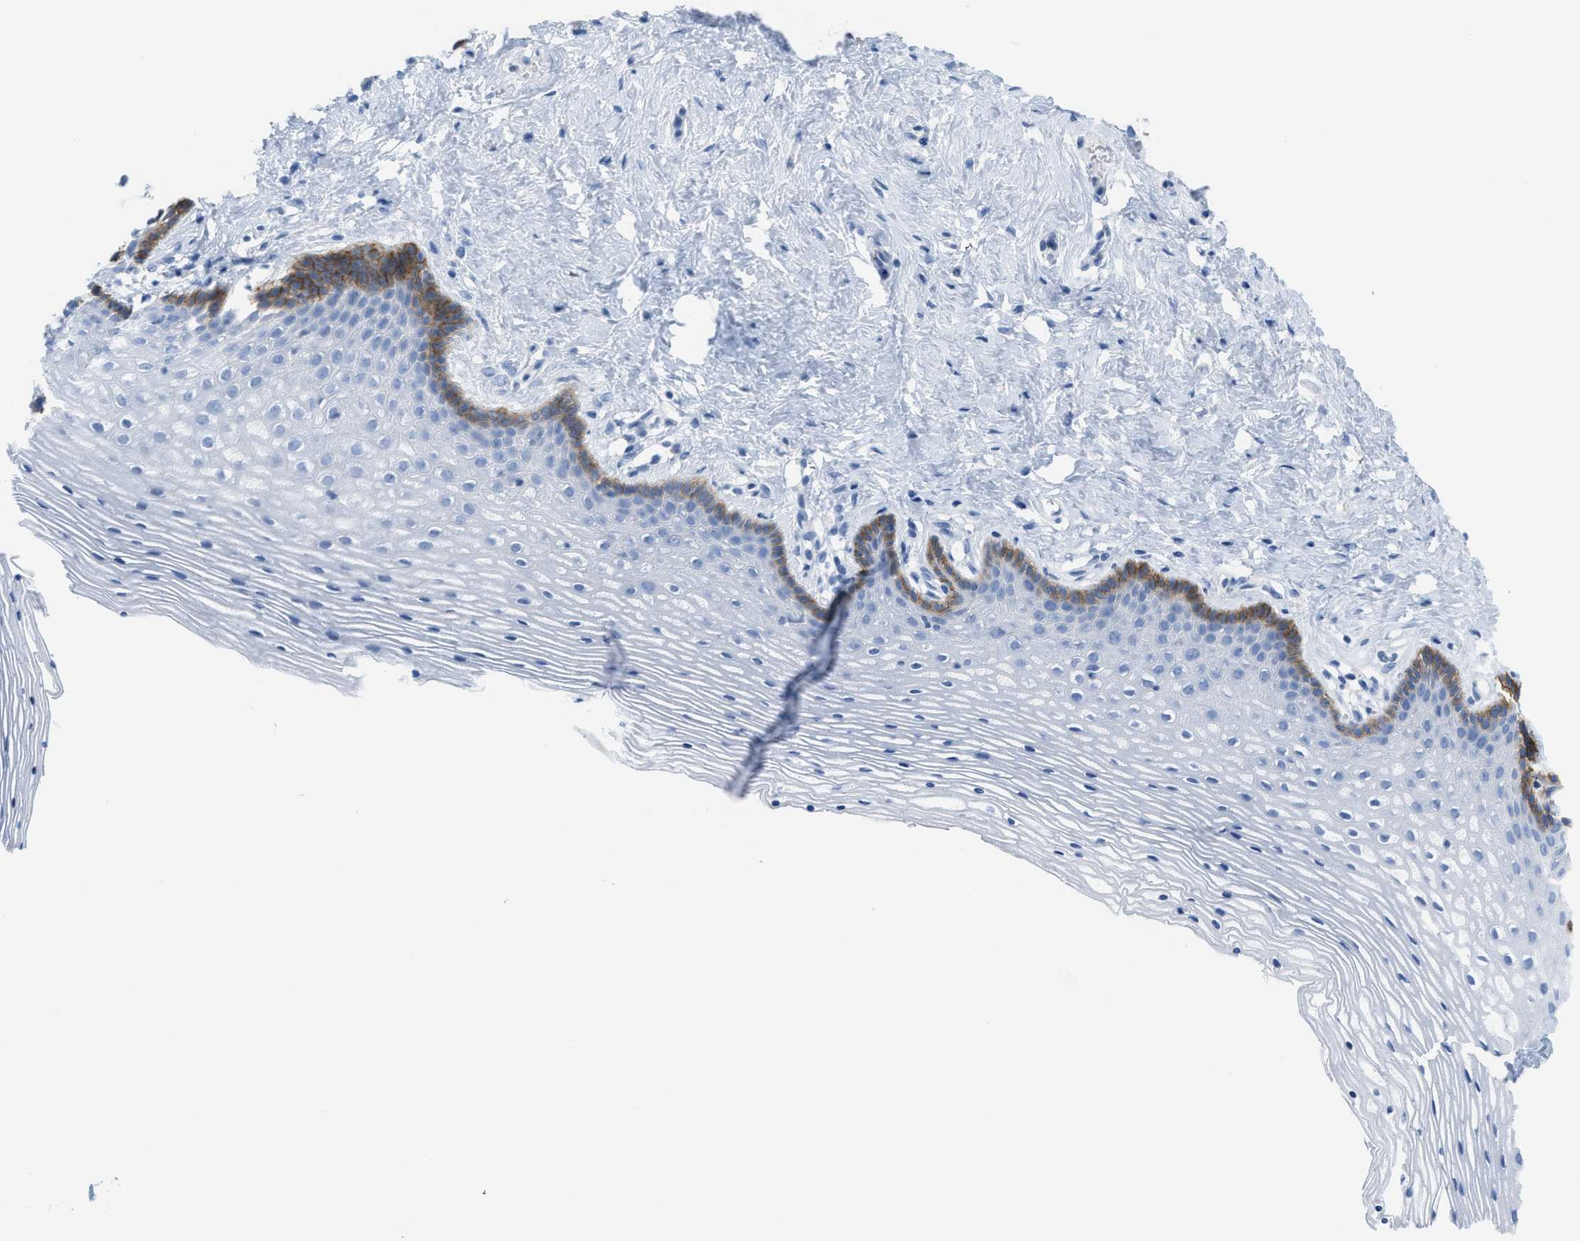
{"staining": {"intensity": "strong", "quantity": "<25%", "location": "cytoplasmic/membranous"}, "tissue": "vagina", "cell_type": "Squamous epithelial cells", "image_type": "normal", "snomed": [{"axis": "morphology", "description": "Normal tissue, NOS"}, {"axis": "topography", "description": "Vagina"}], "caption": "Immunohistochemistry image of benign vagina: human vagina stained using immunohistochemistry (IHC) reveals medium levels of strong protein expression localized specifically in the cytoplasmic/membranous of squamous epithelial cells, appearing as a cytoplasmic/membranous brown color.", "gene": "SLC3A2", "patient": {"sex": "female", "age": 32}}